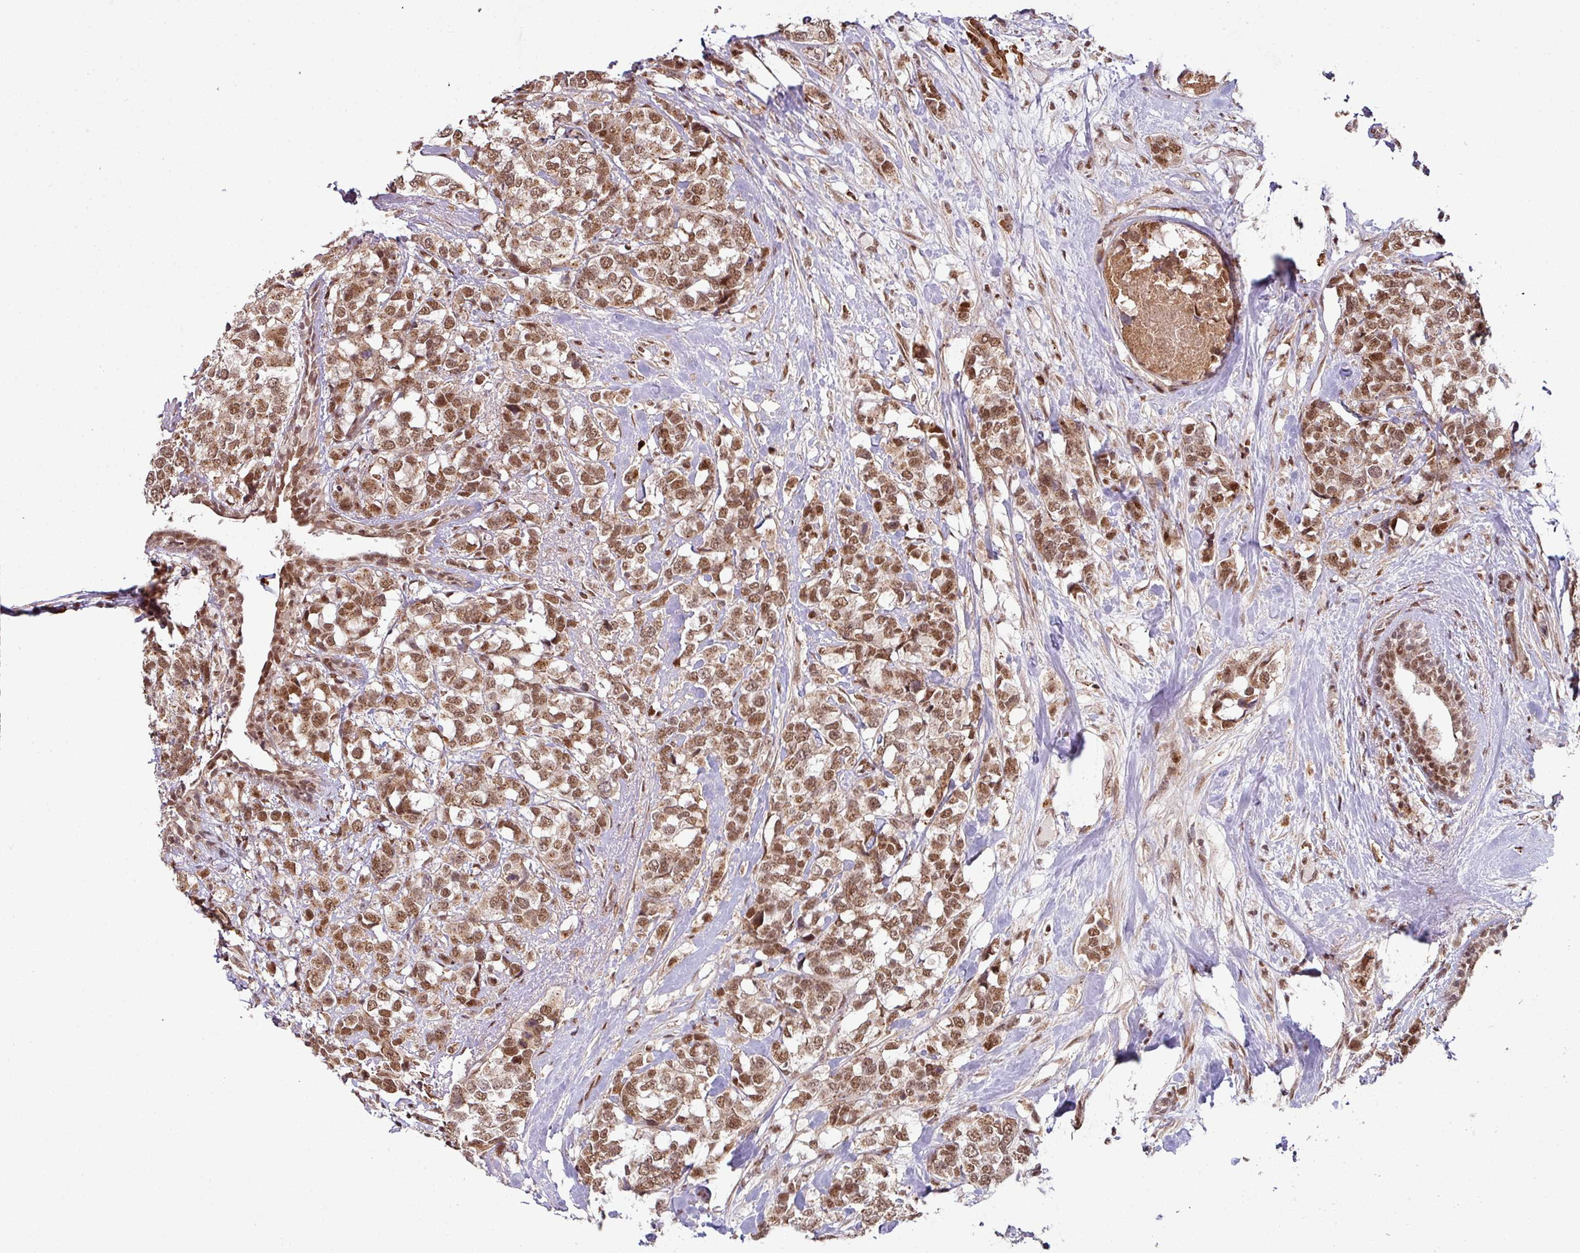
{"staining": {"intensity": "moderate", "quantity": ">75%", "location": "nuclear"}, "tissue": "breast cancer", "cell_type": "Tumor cells", "image_type": "cancer", "snomed": [{"axis": "morphology", "description": "Lobular carcinoma"}, {"axis": "topography", "description": "Breast"}], "caption": "A photomicrograph of human lobular carcinoma (breast) stained for a protein demonstrates moderate nuclear brown staining in tumor cells. The staining was performed using DAB to visualize the protein expression in brown, while the nuclei were stained in blue with hematoxylin (Magnification: 20x).", "gene": "PHF23", "patient": {"sex": "female", "age": 59}}